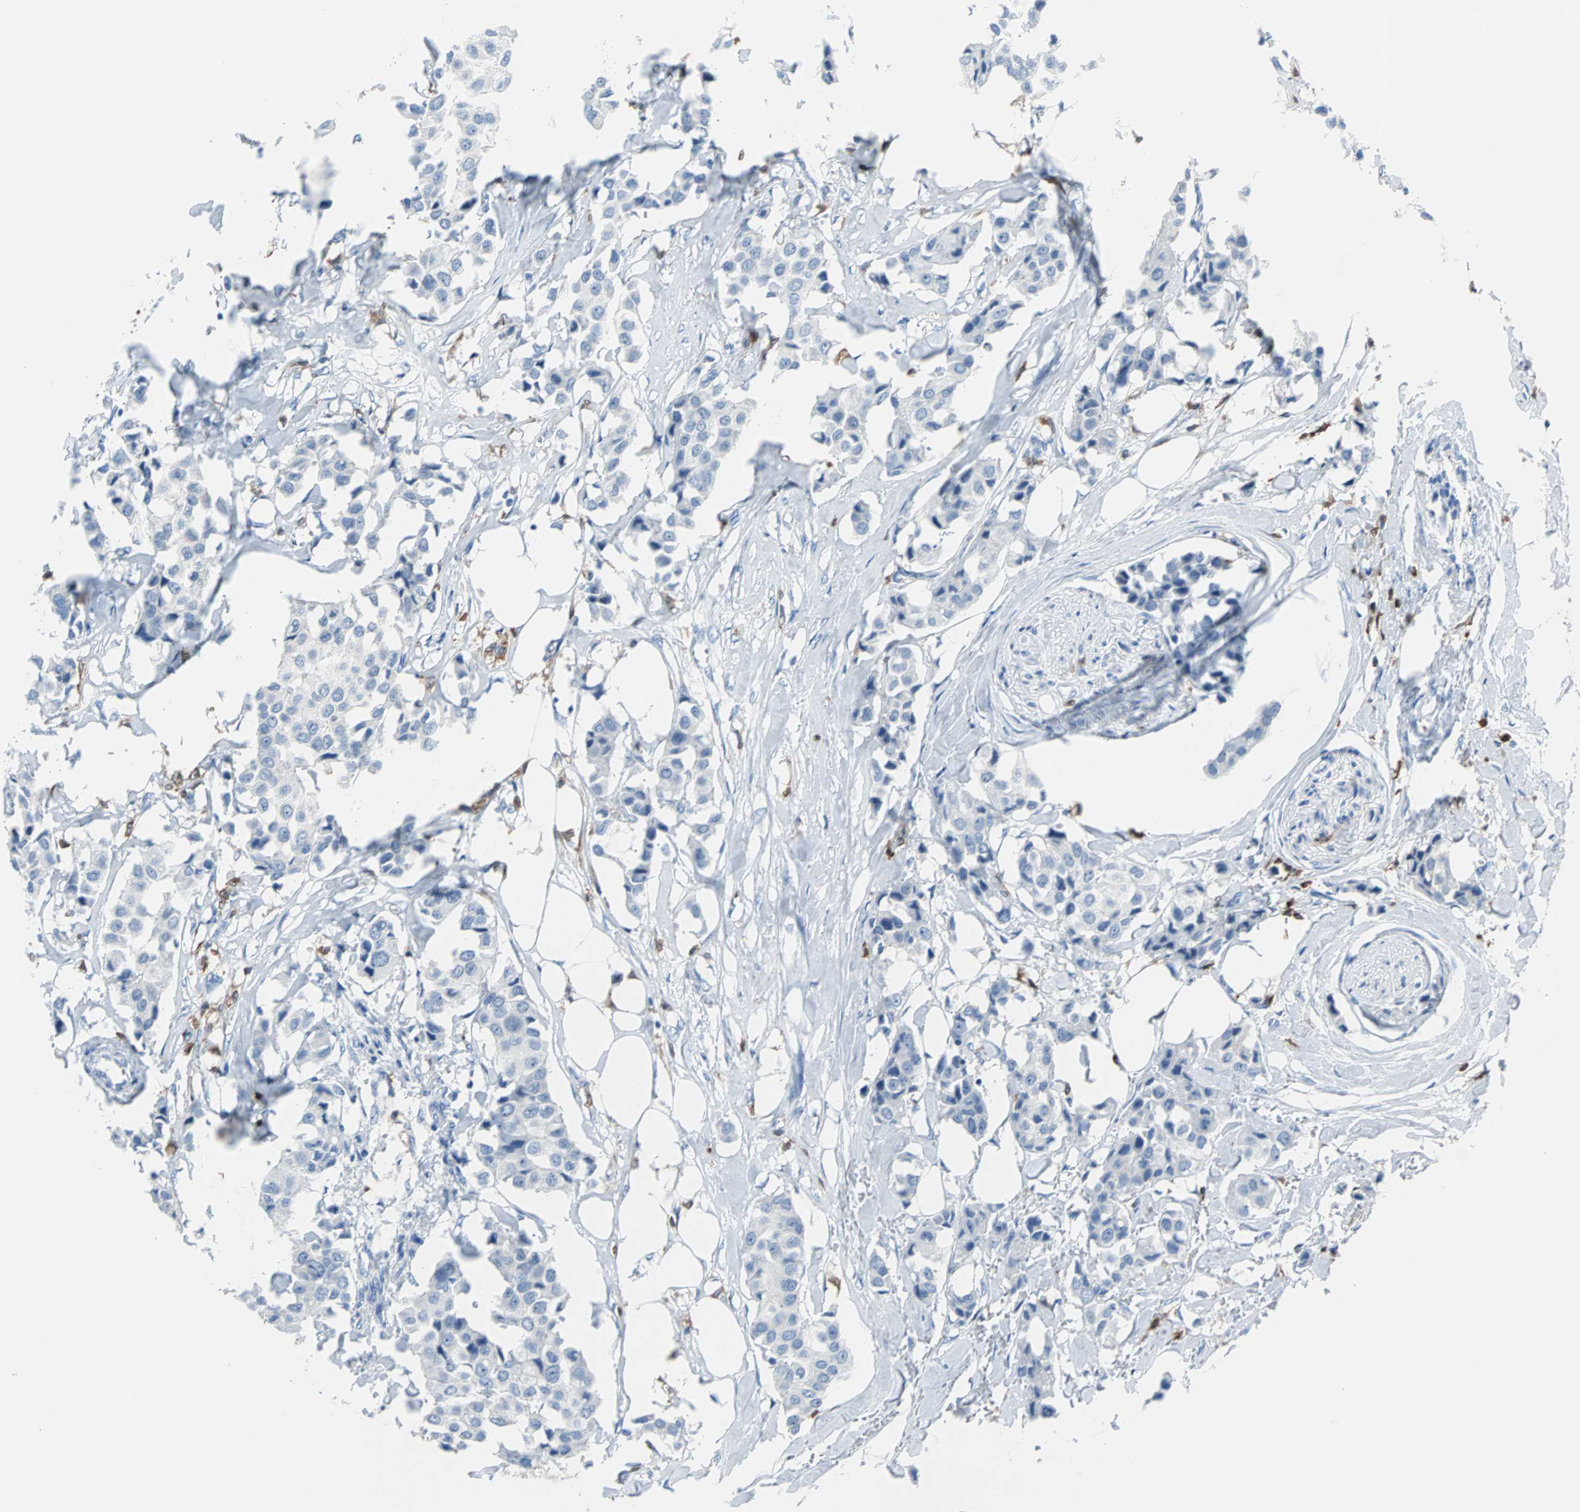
{"staining": {"intensity": "negative", "quantity": "none", "location": "none"}, "tissue": "breast cancer", "cell_type": "Tumor cells", "image_type": "cancer", "snomed": [{"axis": "morphology", "description": "Duct carcinoma"}, {"axis": "topography", "description": "Breast"}], "caption": "High magnification brightfield microscopy of breast cancer stained with DAB (brown) and counterstained with hematoxylin (blue): tumor cells show no significant expression.", "gene": "SYK", "patient": {"sex": "female", "age": 80}}